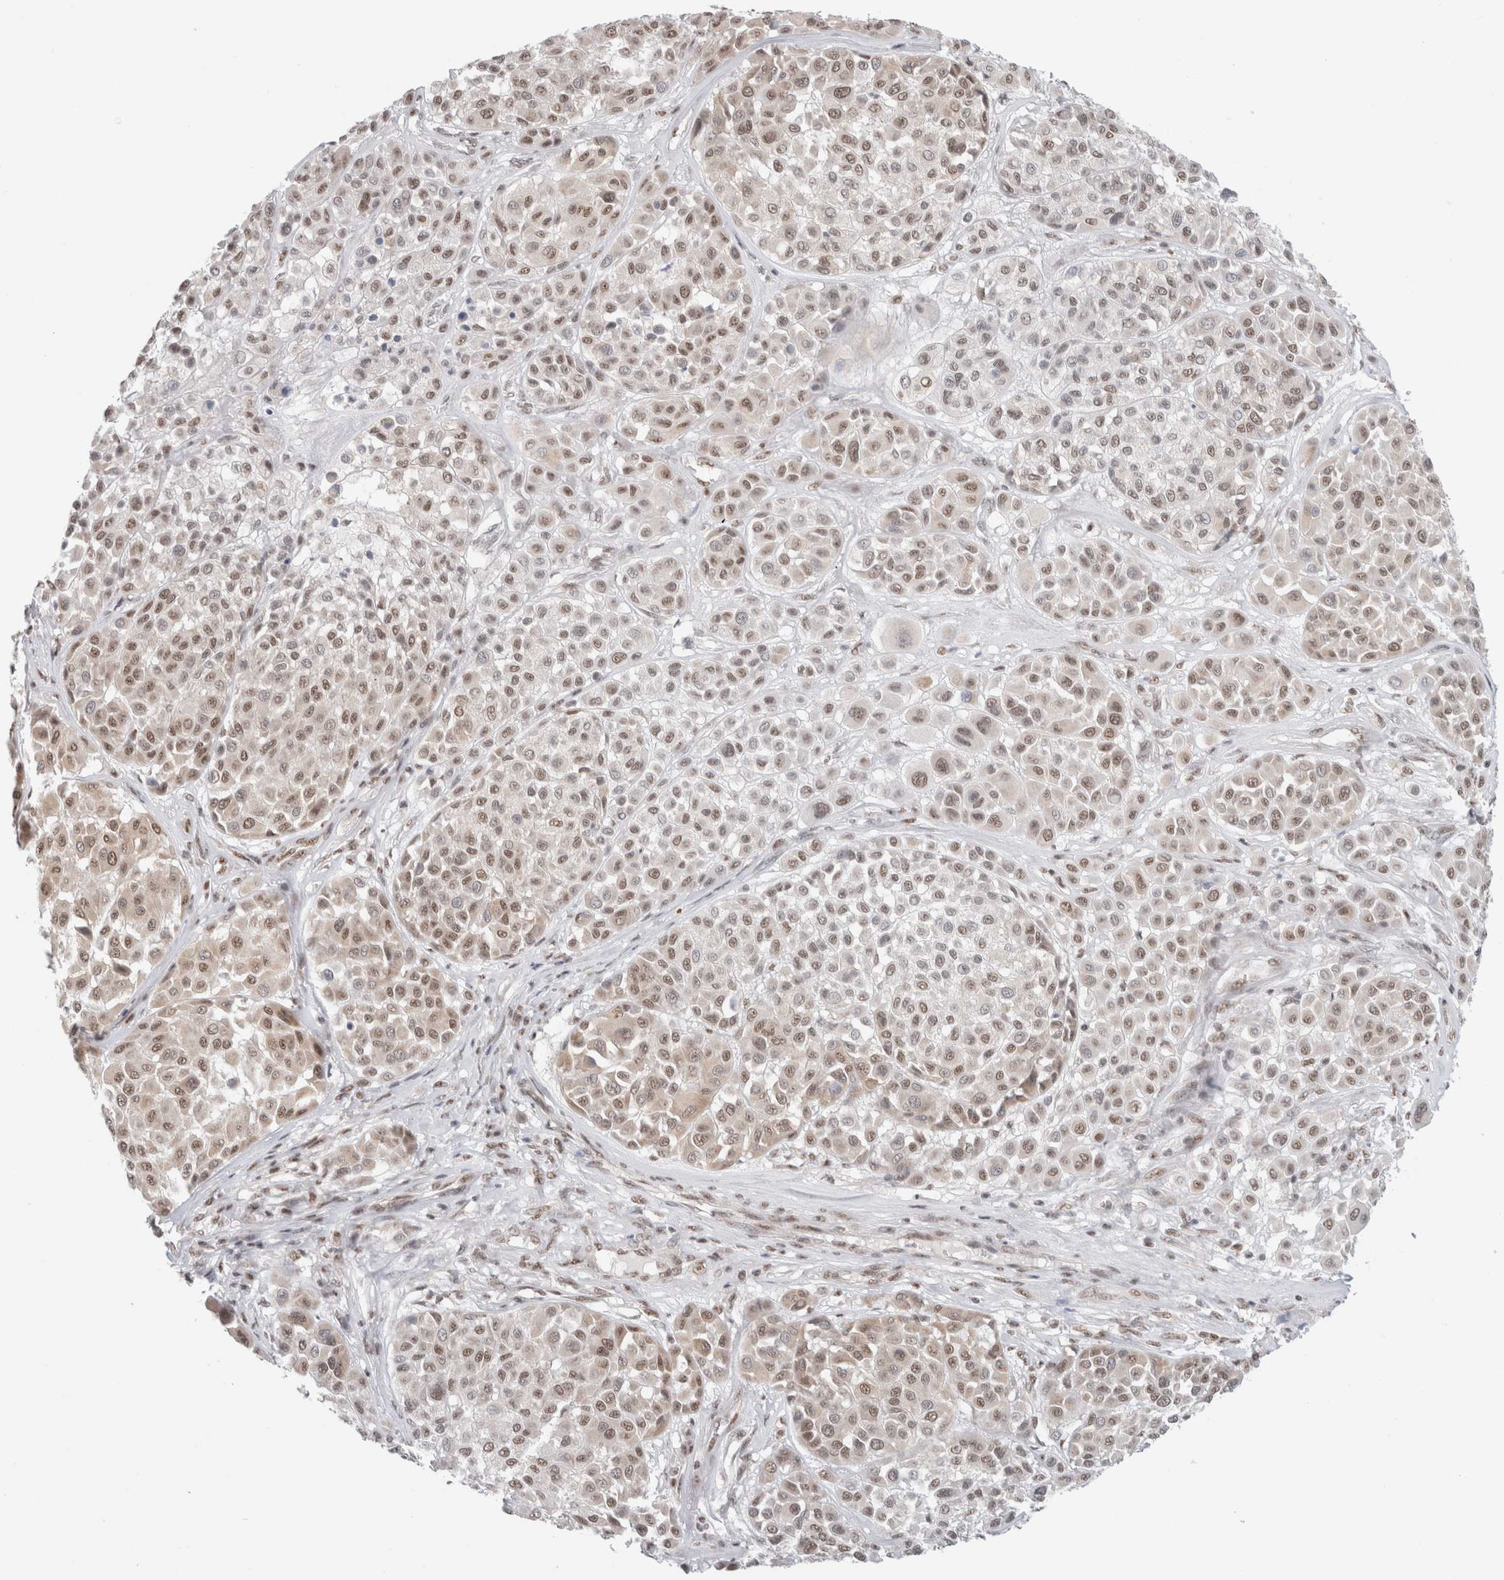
{"staining": {"intensity": "moderate", "quantity": ">75%", "location": "nuclear"}, "tissue": "melanoma", "cell_type": "Tumor cells", "image_type": "cancer", "snomed": [{"axis": "morphology", "description": "Malignant melanoma, Metastatic site"}, {"axis": "topography", "description": "Soft tissue"}], "caption": "Immunohistochemistry staining of malignant melanoma (metastatic site), which reveals medium levels of moderate nuclear staining in approximately >75% of tumor cells indicating moderate nuclear protein expression. The staining was performed using DAB (3,3'-diaminobenzidine) (brown) for protein detection and nuclei were counterstained in hematoxylin (blue).", "gene": "TRMT12", "patient": {"sex": "male", "age": 41}}